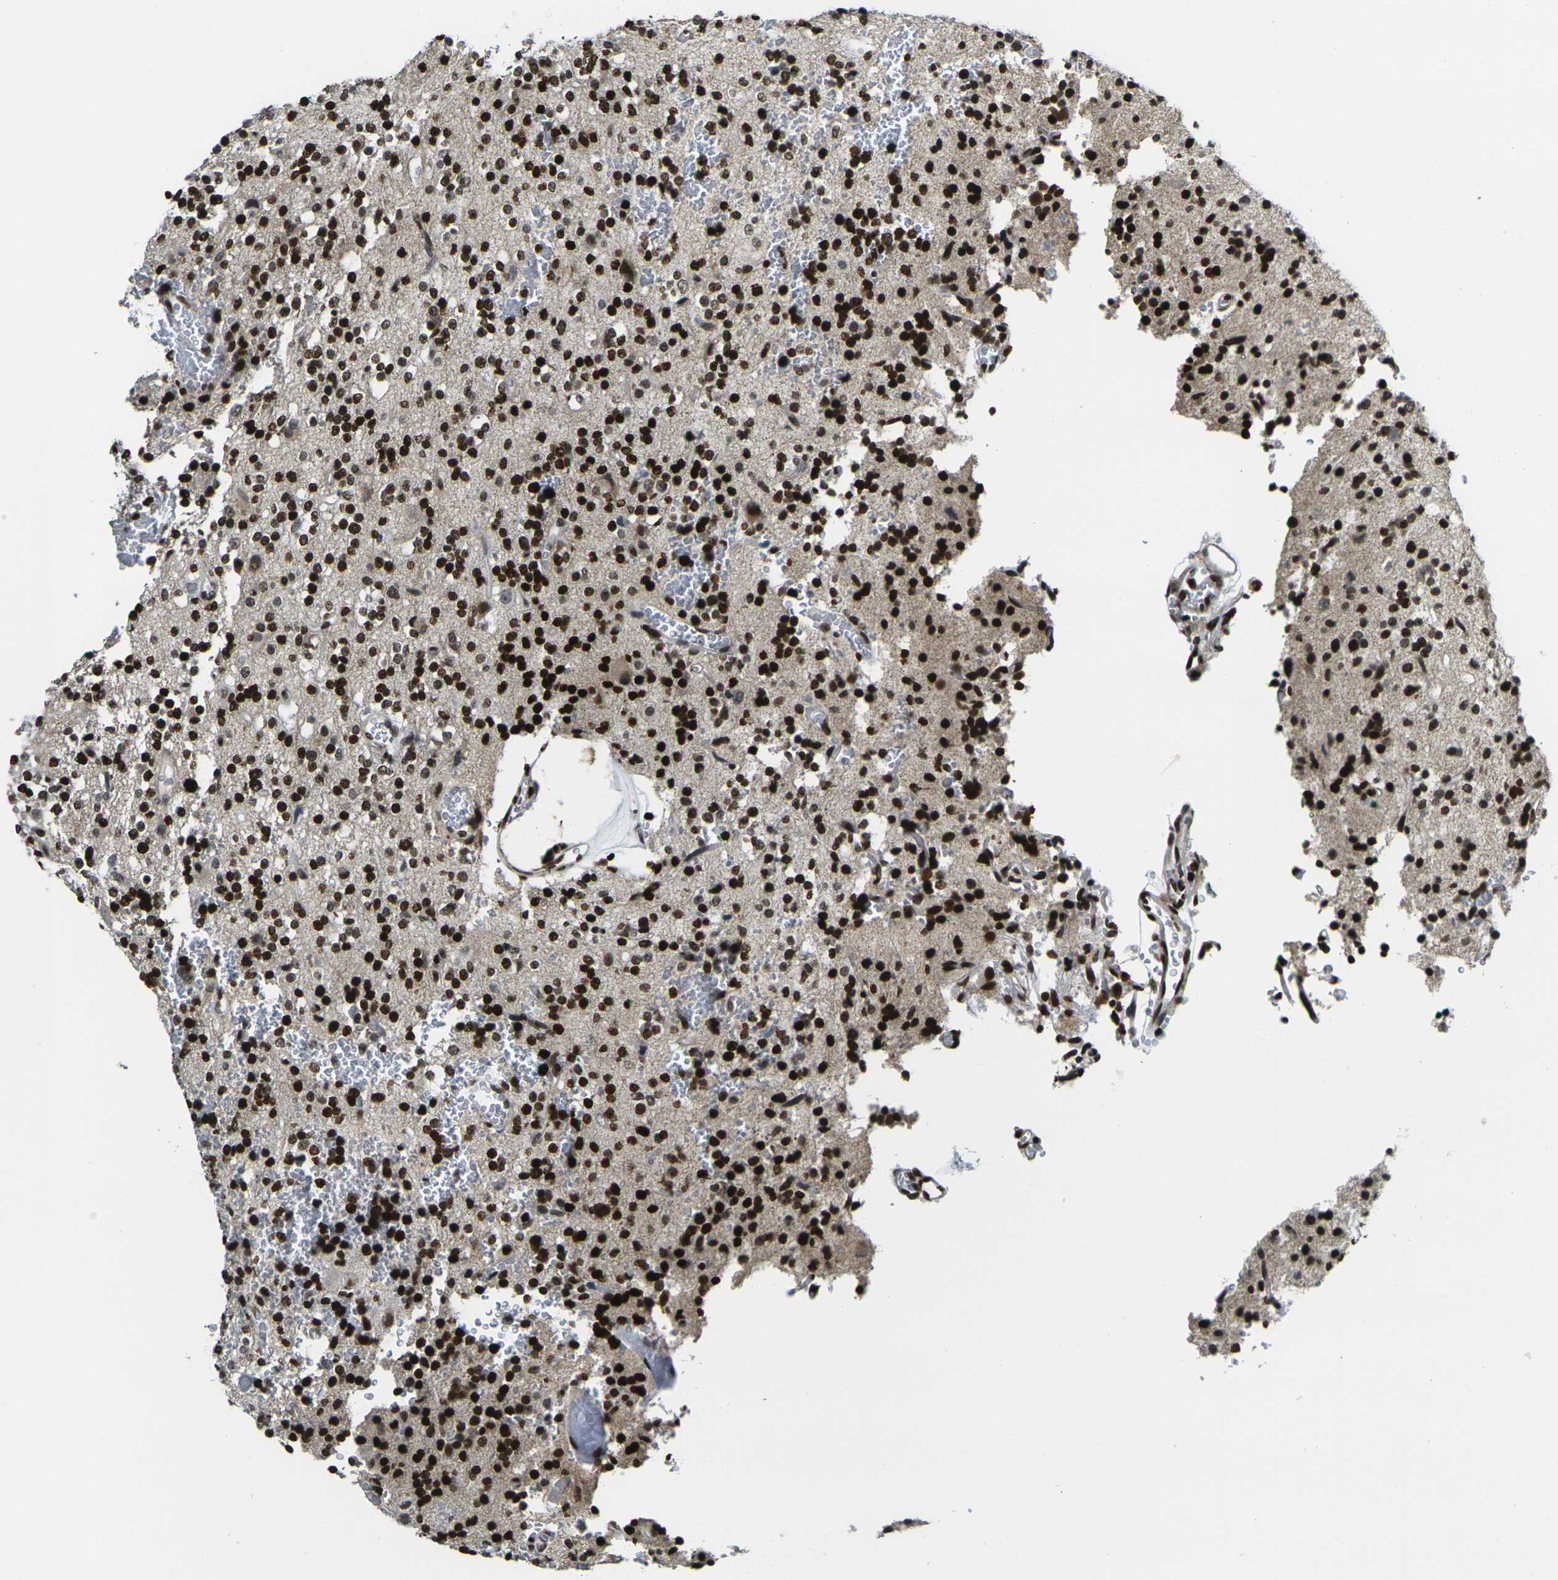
{"staining": {"intensity": "strong", "quantity": ">75%", "location": "nuclear"}, "tissue": "glioma", "cell_type": "Tumor cells", "image_type": "cancer", "snomed": [{"axis": "morphology", "description": "Glioma, malignant, High grade"}, {"axis": "topography", "description": "Brain"}], "caption": "Immunohistochemistry of human glioma shows high levels of strong nuclear expression in about >75% of tumor cells. (IHC, brightfield microscopy, high magnification).", "gene": "H1-10", "patient": {"sex": "male", "age": 47}}